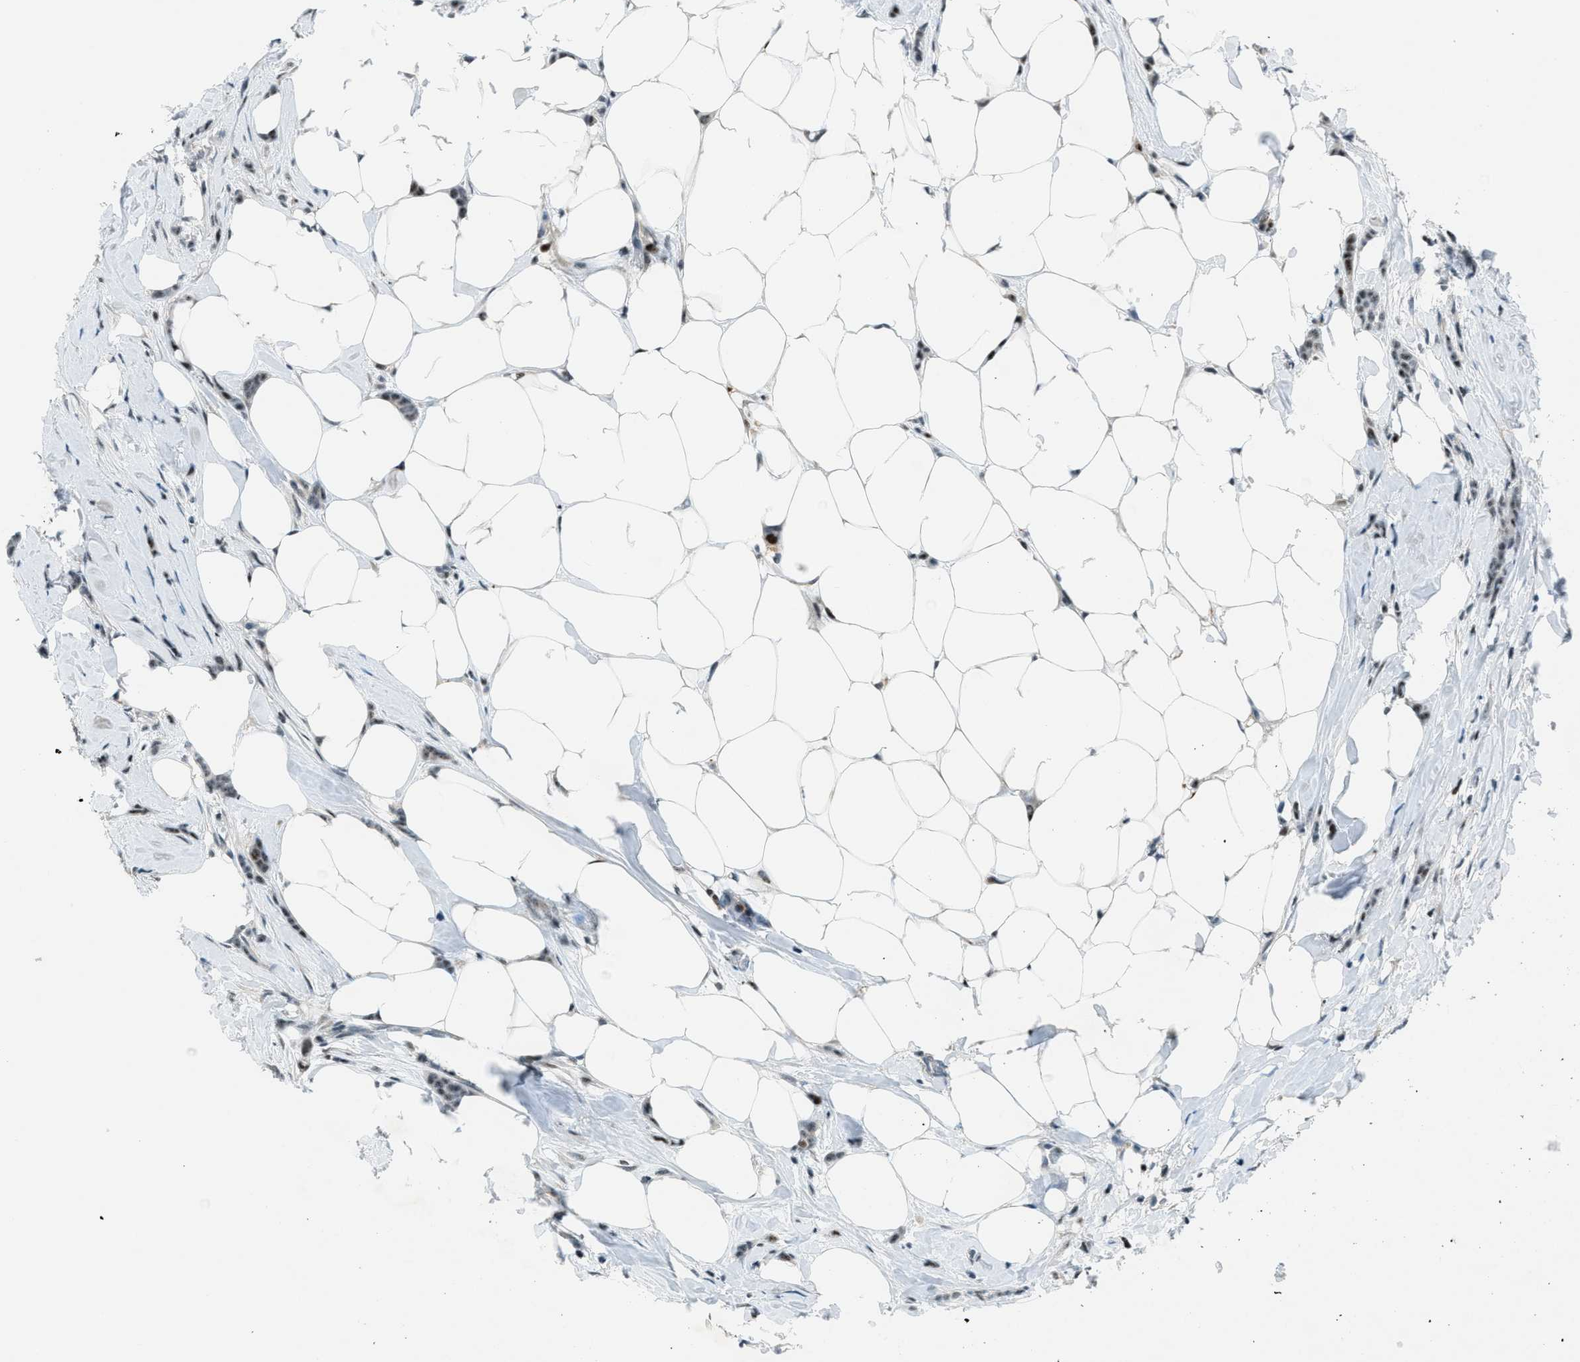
{"staining": {"intensity": "moderate", "quantity": "<25%", "location": "nuclear"}, "tissue": "breast cancer", "cell_type": "Tumor cells", "image_type": "cancer", "snomed": [{"axis": "morphology", "description": "Lobular carcinoma, in situ"}, {"axis": "morphology", "description": "Lobular carcinoma"}, {"axis": "topography", "description": "Breast"}], "caption": "Immunohistochemistry (IHC) of human breast cancer (lobular carcinoma) shows low levels of moderate nuclear positivity in about <25% of tumor cells.", "gene": "ZDHHC23", "patient": {"sex": "female", "age": 41}}